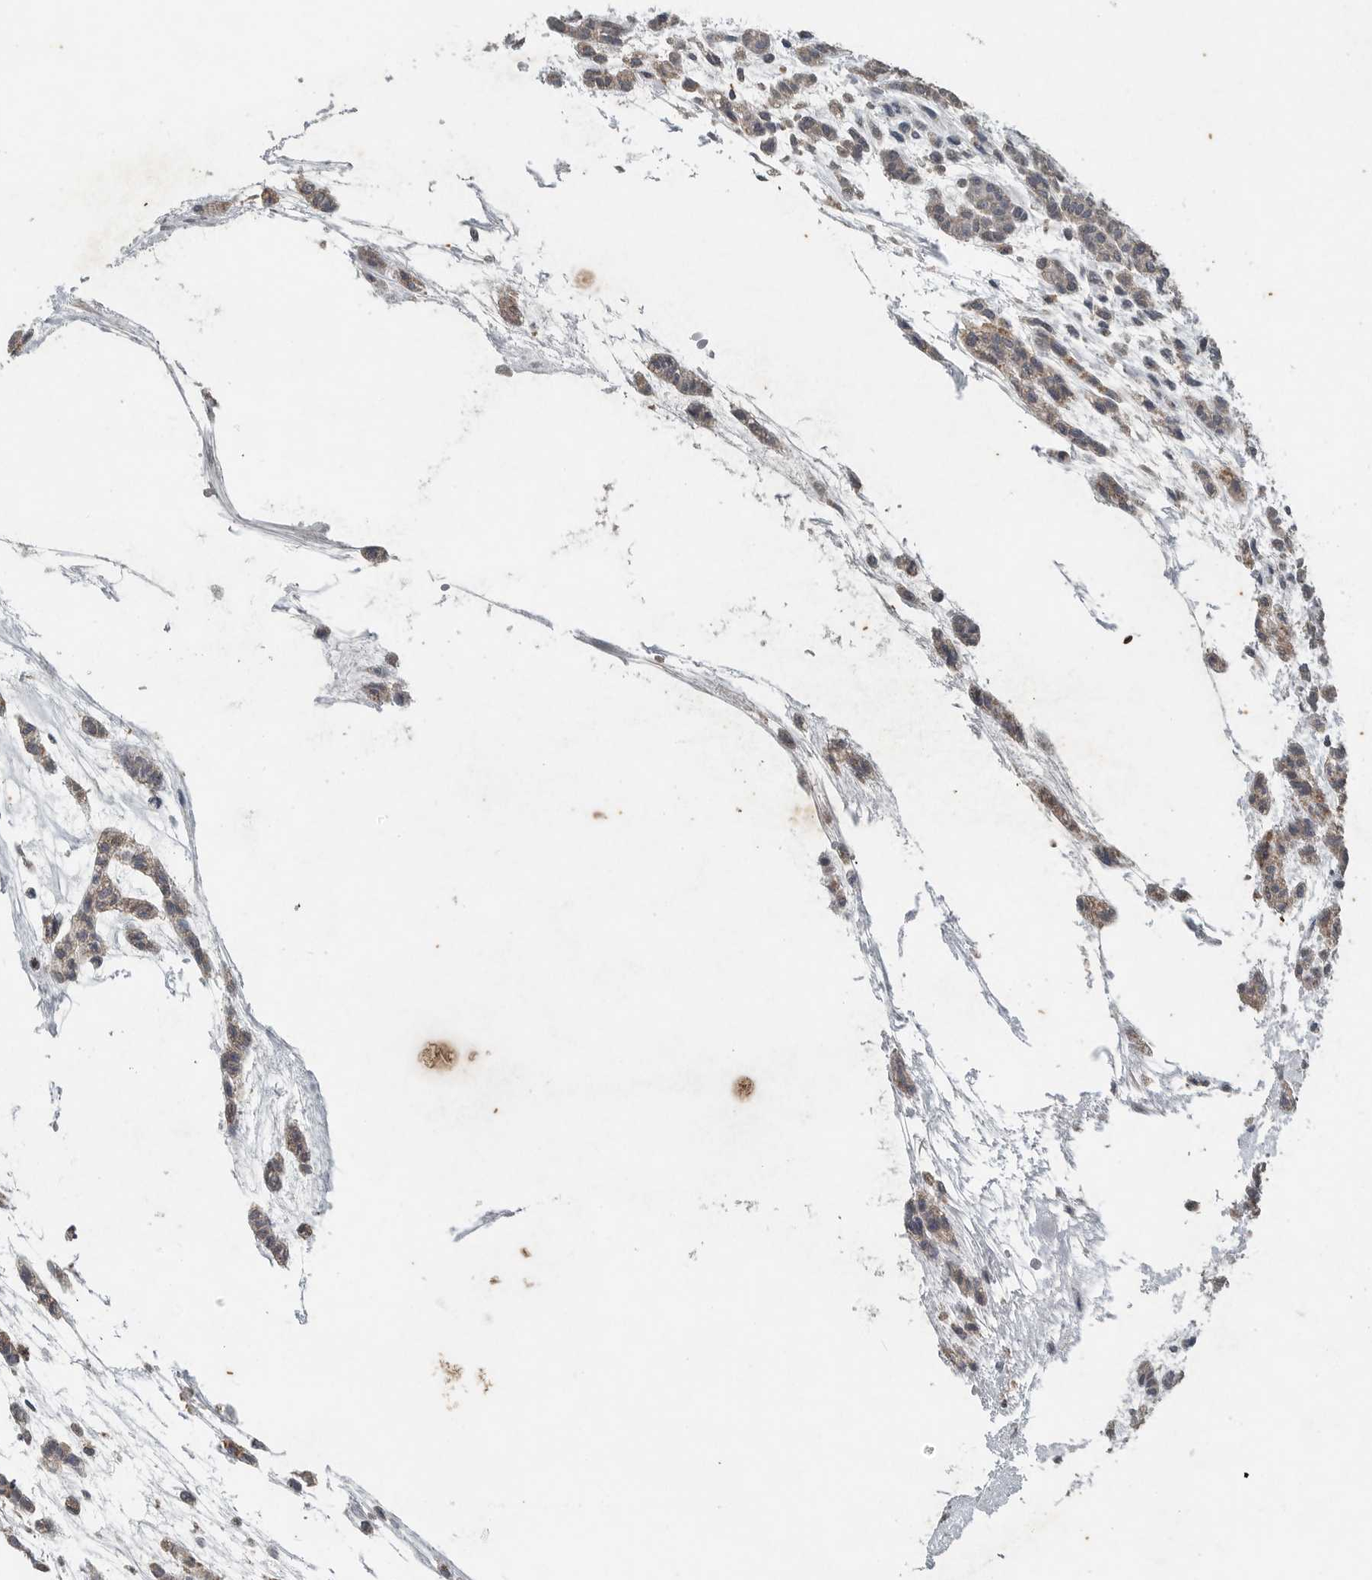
{"staining": {"intensity": "weak", "quantity": "25%-75%", "location": "cytoplasmic/membranous"}, "tissue": "head and neck cancer", "cell_type": "Tumor cells", "image_type": "cancer", "snomed": [{"axis": "morphology", "description": "Adenocarcinoma, NOS"}, {"axis": "morphology", "description": "Adenoma, NOS"}, {"axis": "topography", "description": "Head-Neck"}], "caption": "Head and neck cancer stained with DAB (3,3'-diaminobenzidine) immunohistochemistry (IHC) displays low levels of weak cytoplasmic/membranous expression in about 25%-75% of tumor cells.", "gene": "IL6ST", "patient": {"sex": "female", "age": 55}}